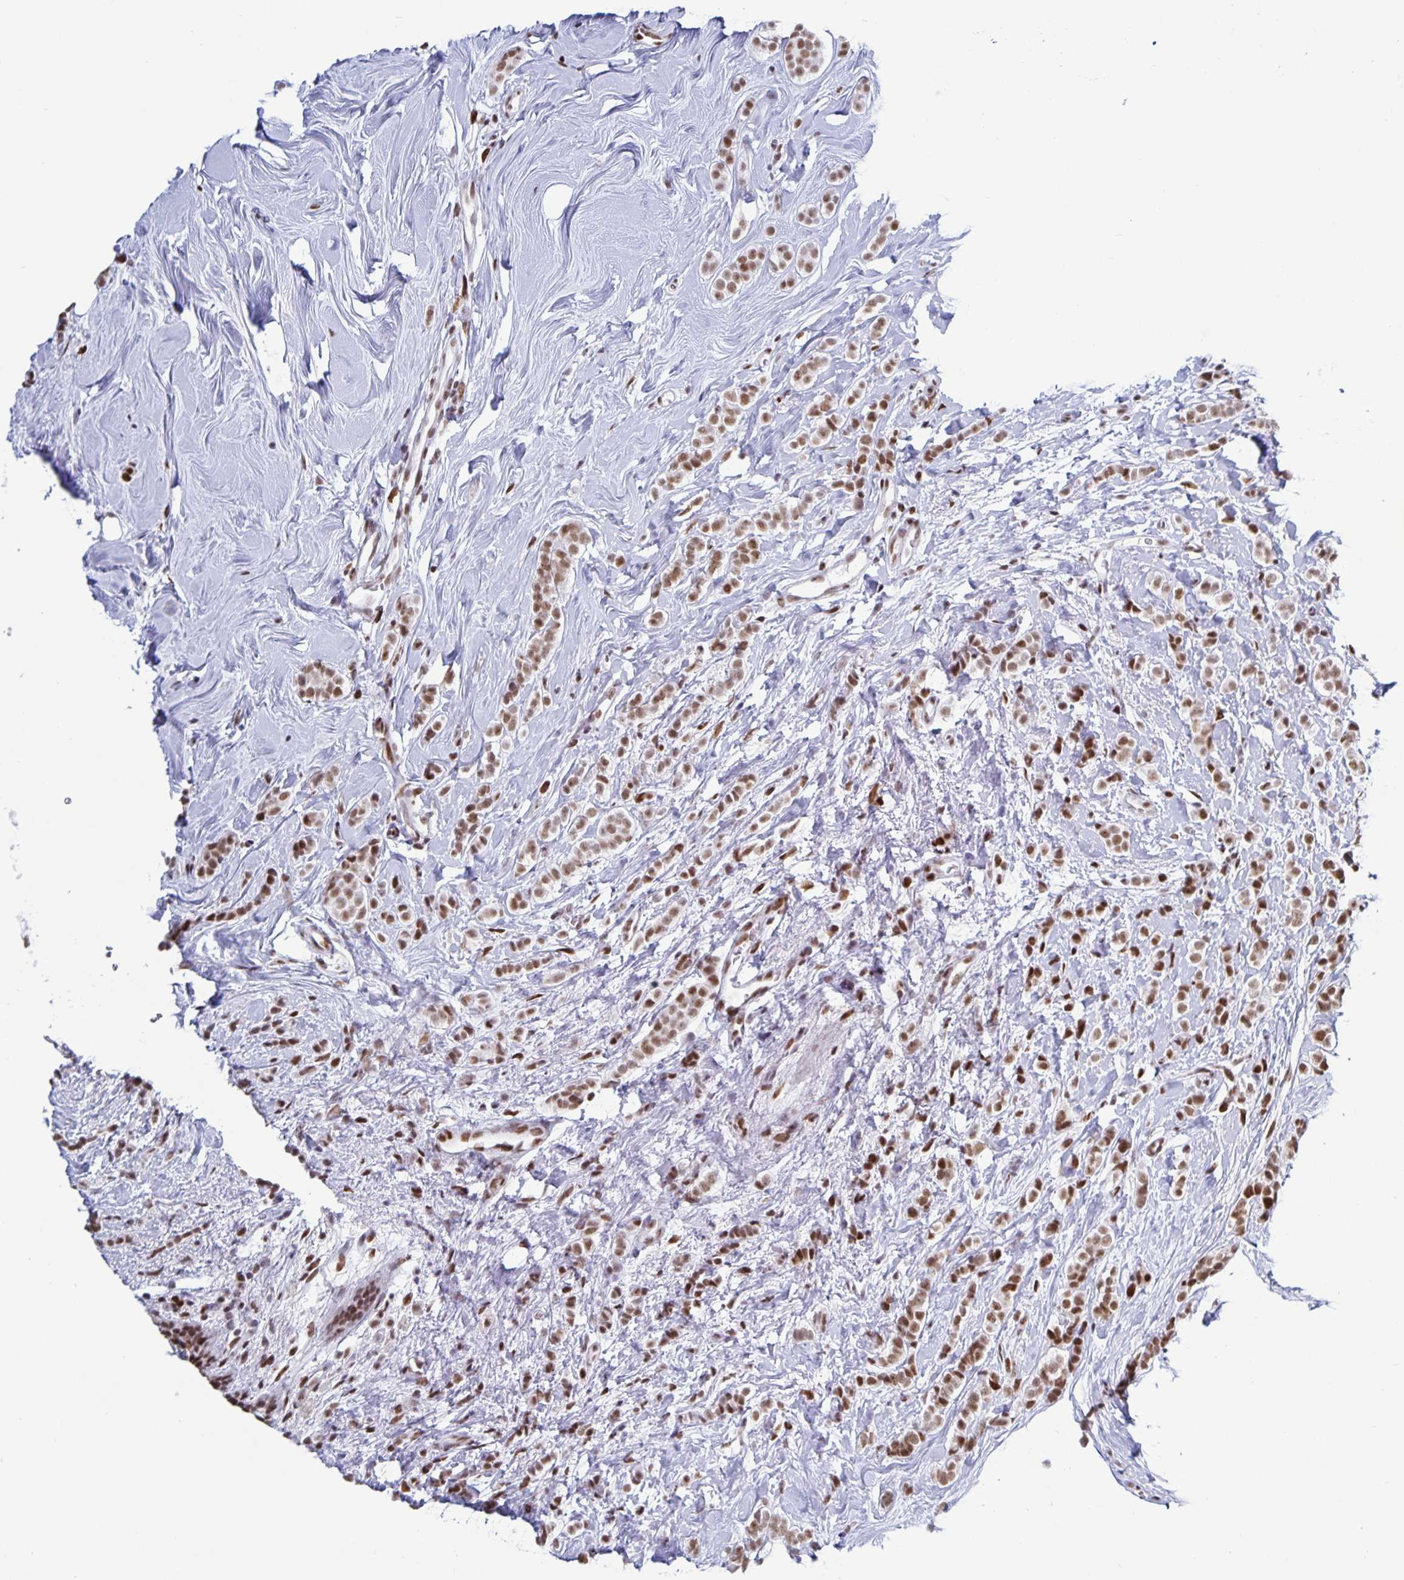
{"staining": {"intensity": "moderate", "quantity": ">75%", "location": "nuclear"}, "tissue": "breast cancer", "cell_type": "Tumor cells", "image_type": "cancer", "snomed": [{"axis": "morphology", "description": "Lobular carcinoma"}, {"axis": "topography", "description": "Breast"}], "caption": "Breast cancer was stained to show a protein in brown. There is medium levels of moderate nuclear staining in approximately >75% of tumor cells.", "gene": "JUND", "patient": {"sex": "female", "age": 49}}